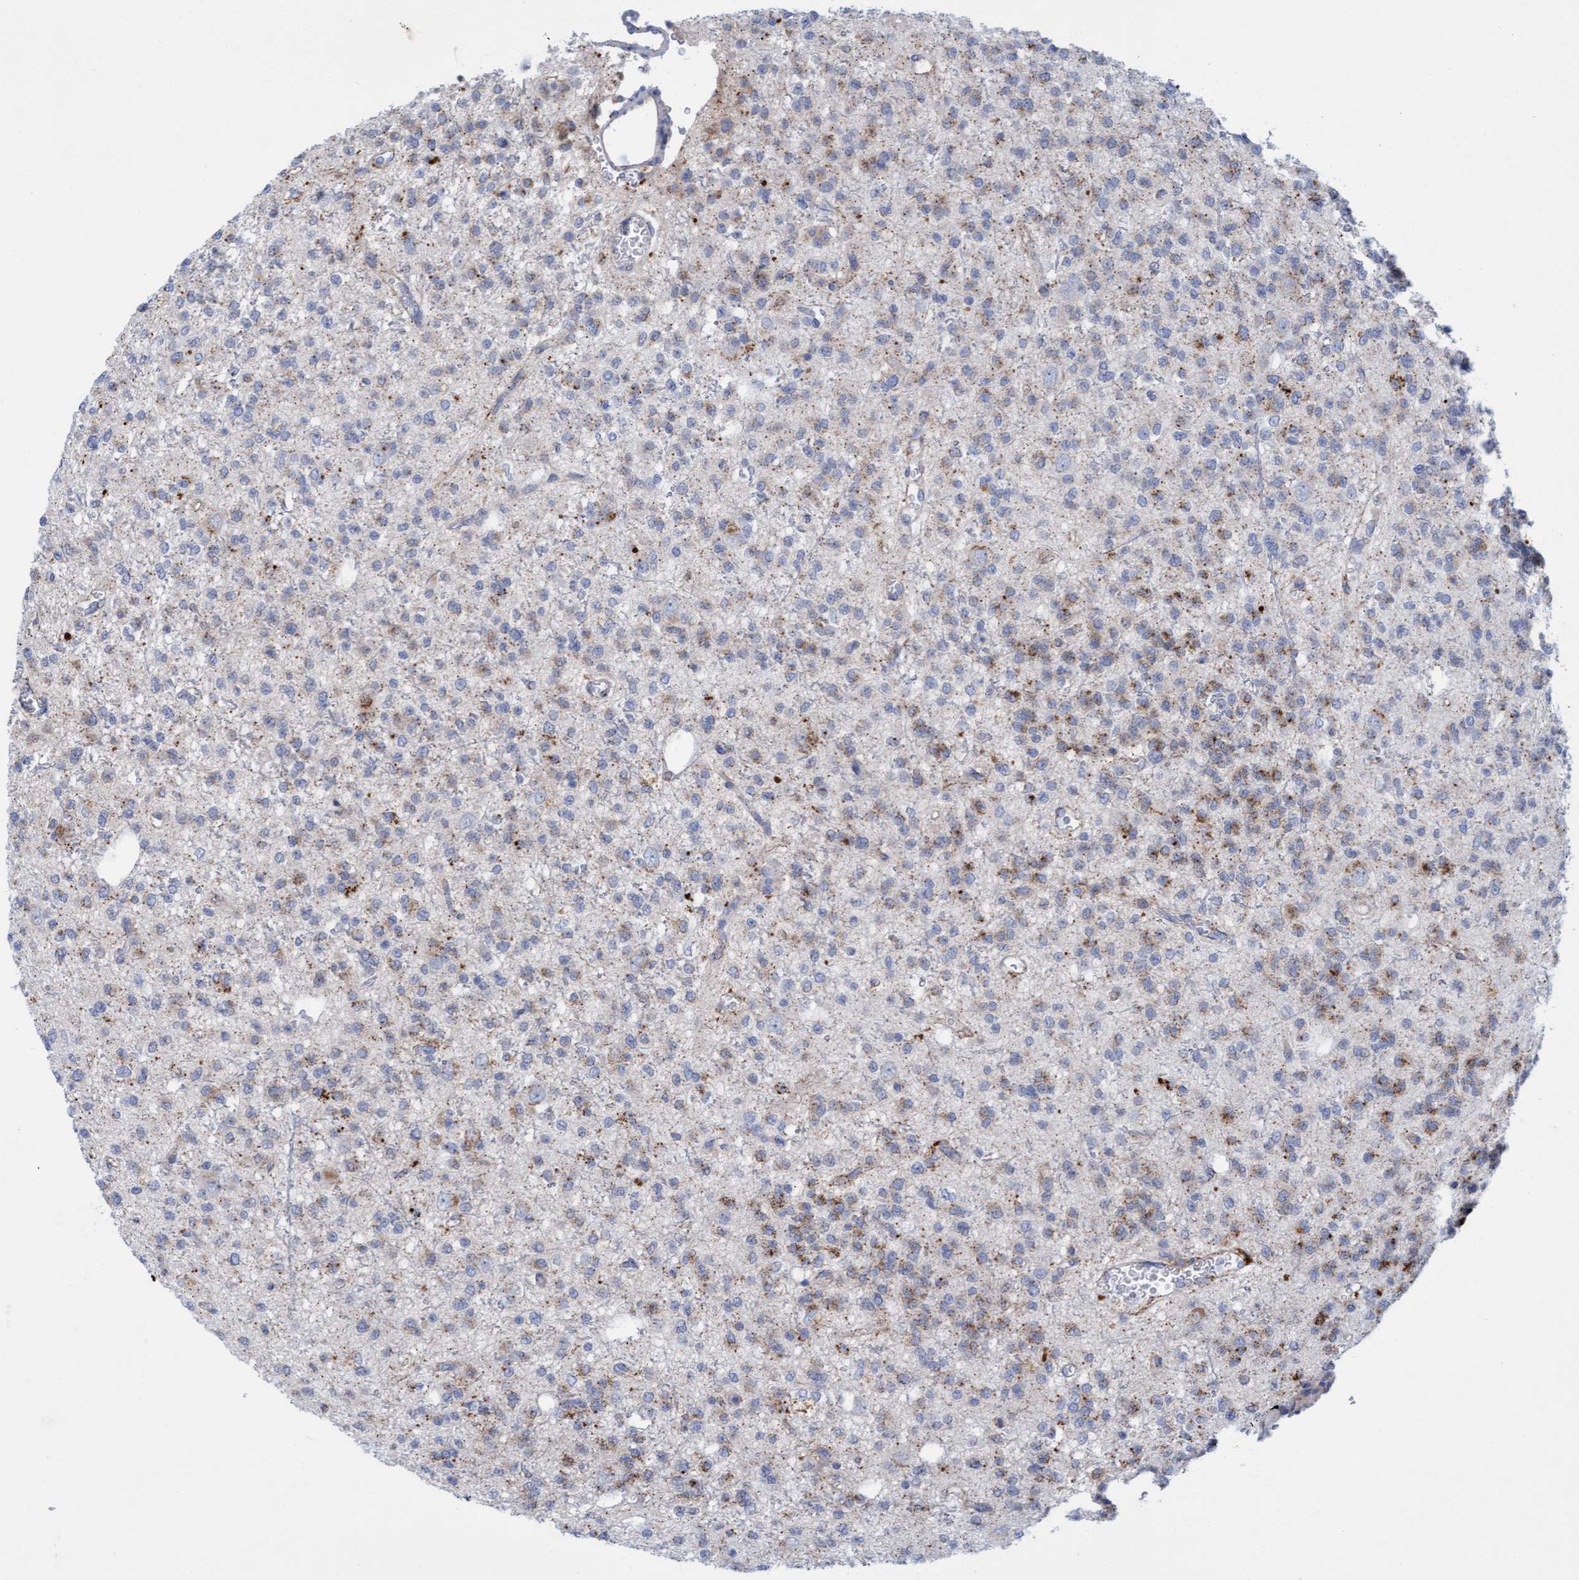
{"staining": {"intensity": "moderate", "quantity": "25%-75%", "location": "cytoplasmic/membranous"}, "tissue": "glioma", "cell_type": "Tumor cells", "image_type": "cancer", "snomed": [{"axis": "morphology", "description": "Glioma, malignant, Low grade"}, {"axis": "topography", "description": "Brain"}], "caption": "The immunohistochemical stain highlights moderate cytoplasmic/membranous expression in tumor cells of glioma tissue.", "gene": "SGSH", "patient": {"sex": "male", "age": 38}}